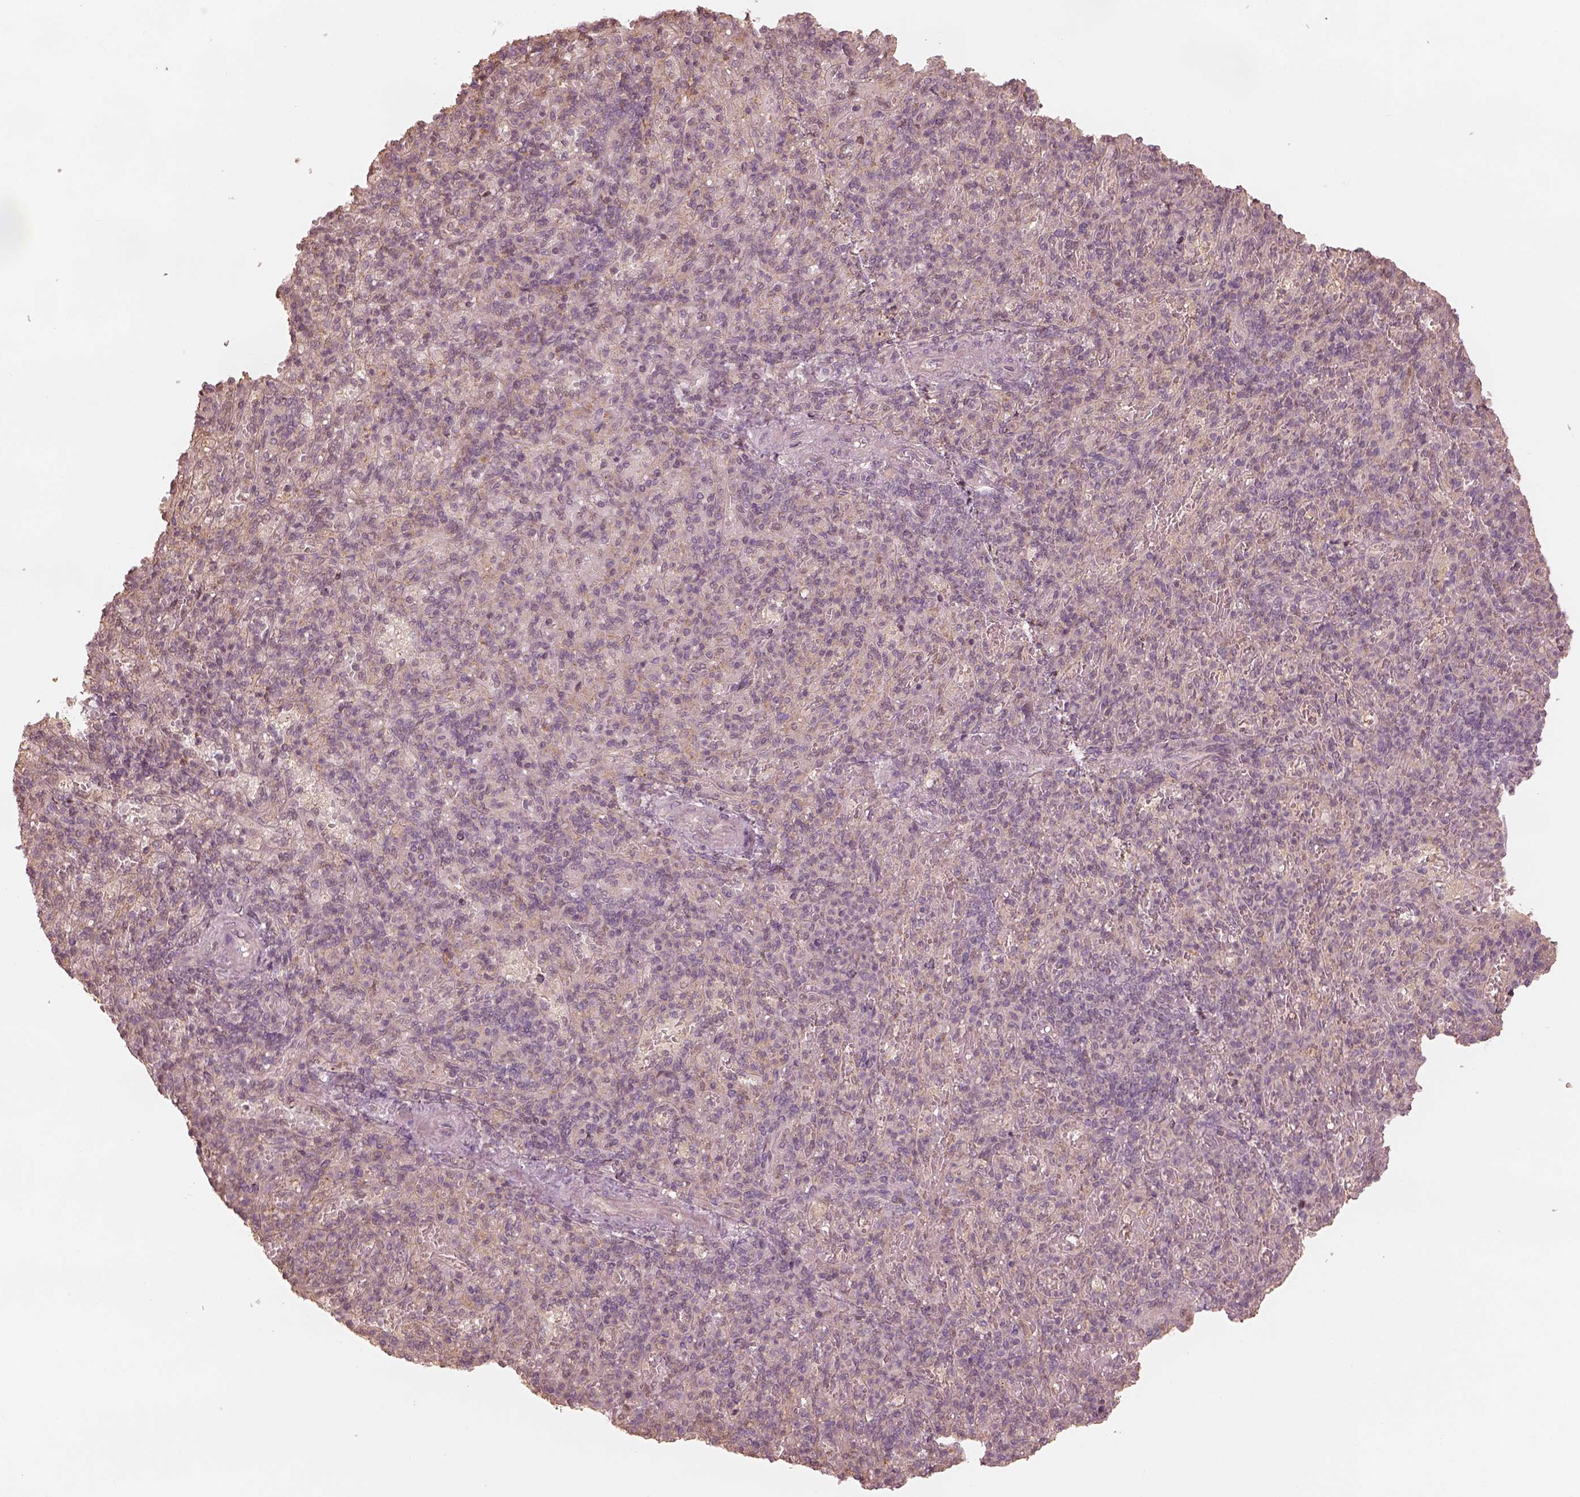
{"staining": {"intensity": "weak", "quantity": "<25%", "location": "cytoplasmic/membranous"}, "tissue": "spleen", "cell_type": "Cells in red pulp", "image_type": "normal", "snomed": [{"axis": "morphology", "description": "Normal tissue, NOS"}, {"axis": "topography", "description": "Spleen"}], "caption": "Micrograph shows no significant protein expression in cells in red pulp of benign spleen.", "gene": "KIF5C", "patient": {"sex": "female", "age": 74}}